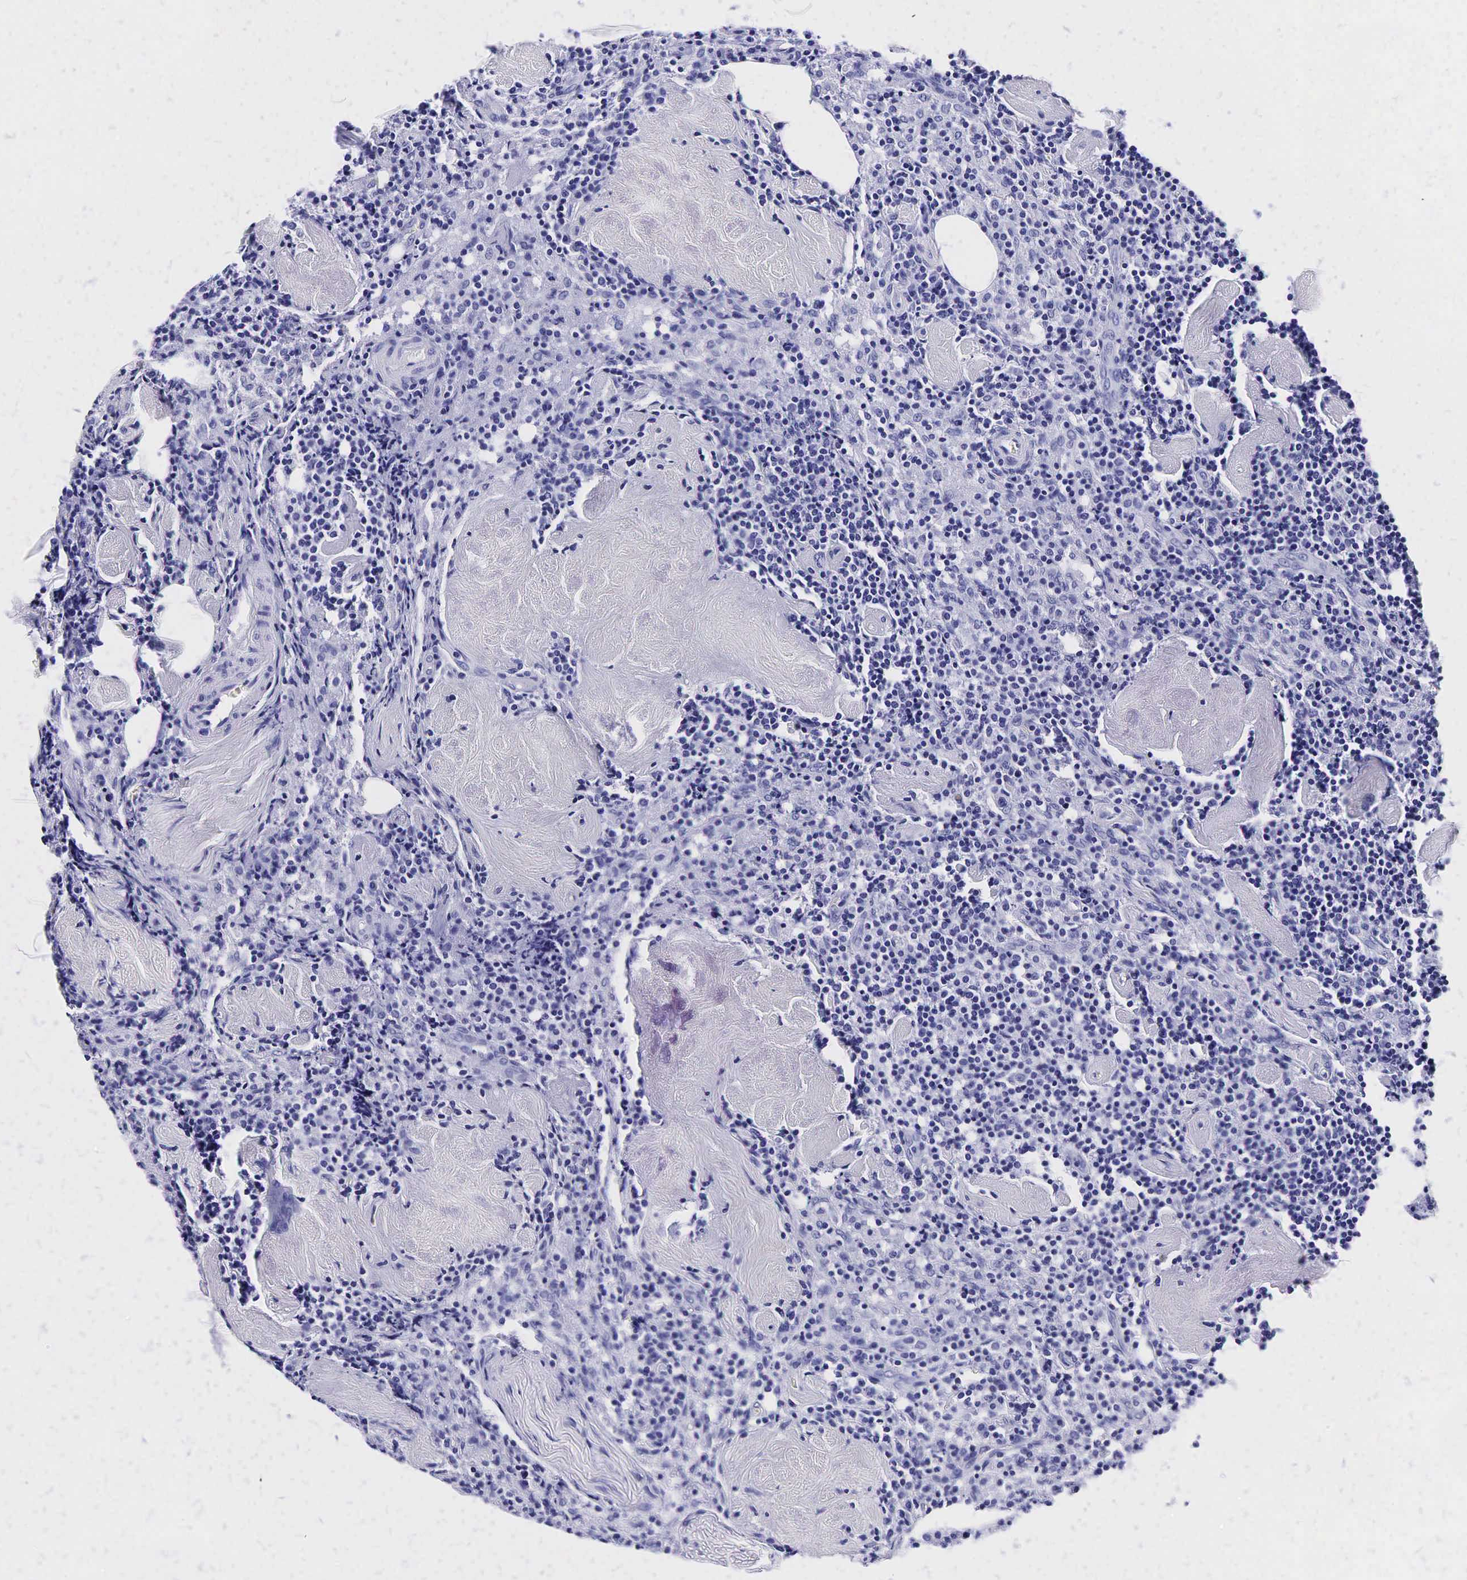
{"staining": {"intensity": "negative", "quantity": "none", "location": "none"}, "tissue": "lymph node", "cell_type": "Germinal center cells", "image_type": "normal", "snomed": [{"axis": "morphology", "description": "Normal tissue, NOS"}, {"axis": "topography", "description": "Lymph node"}], "caption": "An immunohistochemistry (IHC) photomicrograph of normal lymph node is shown. There is no staining in germinal center cells of lymph node.", "gene": "ACP3", "patient": {"sex": "male", "age": 67}}